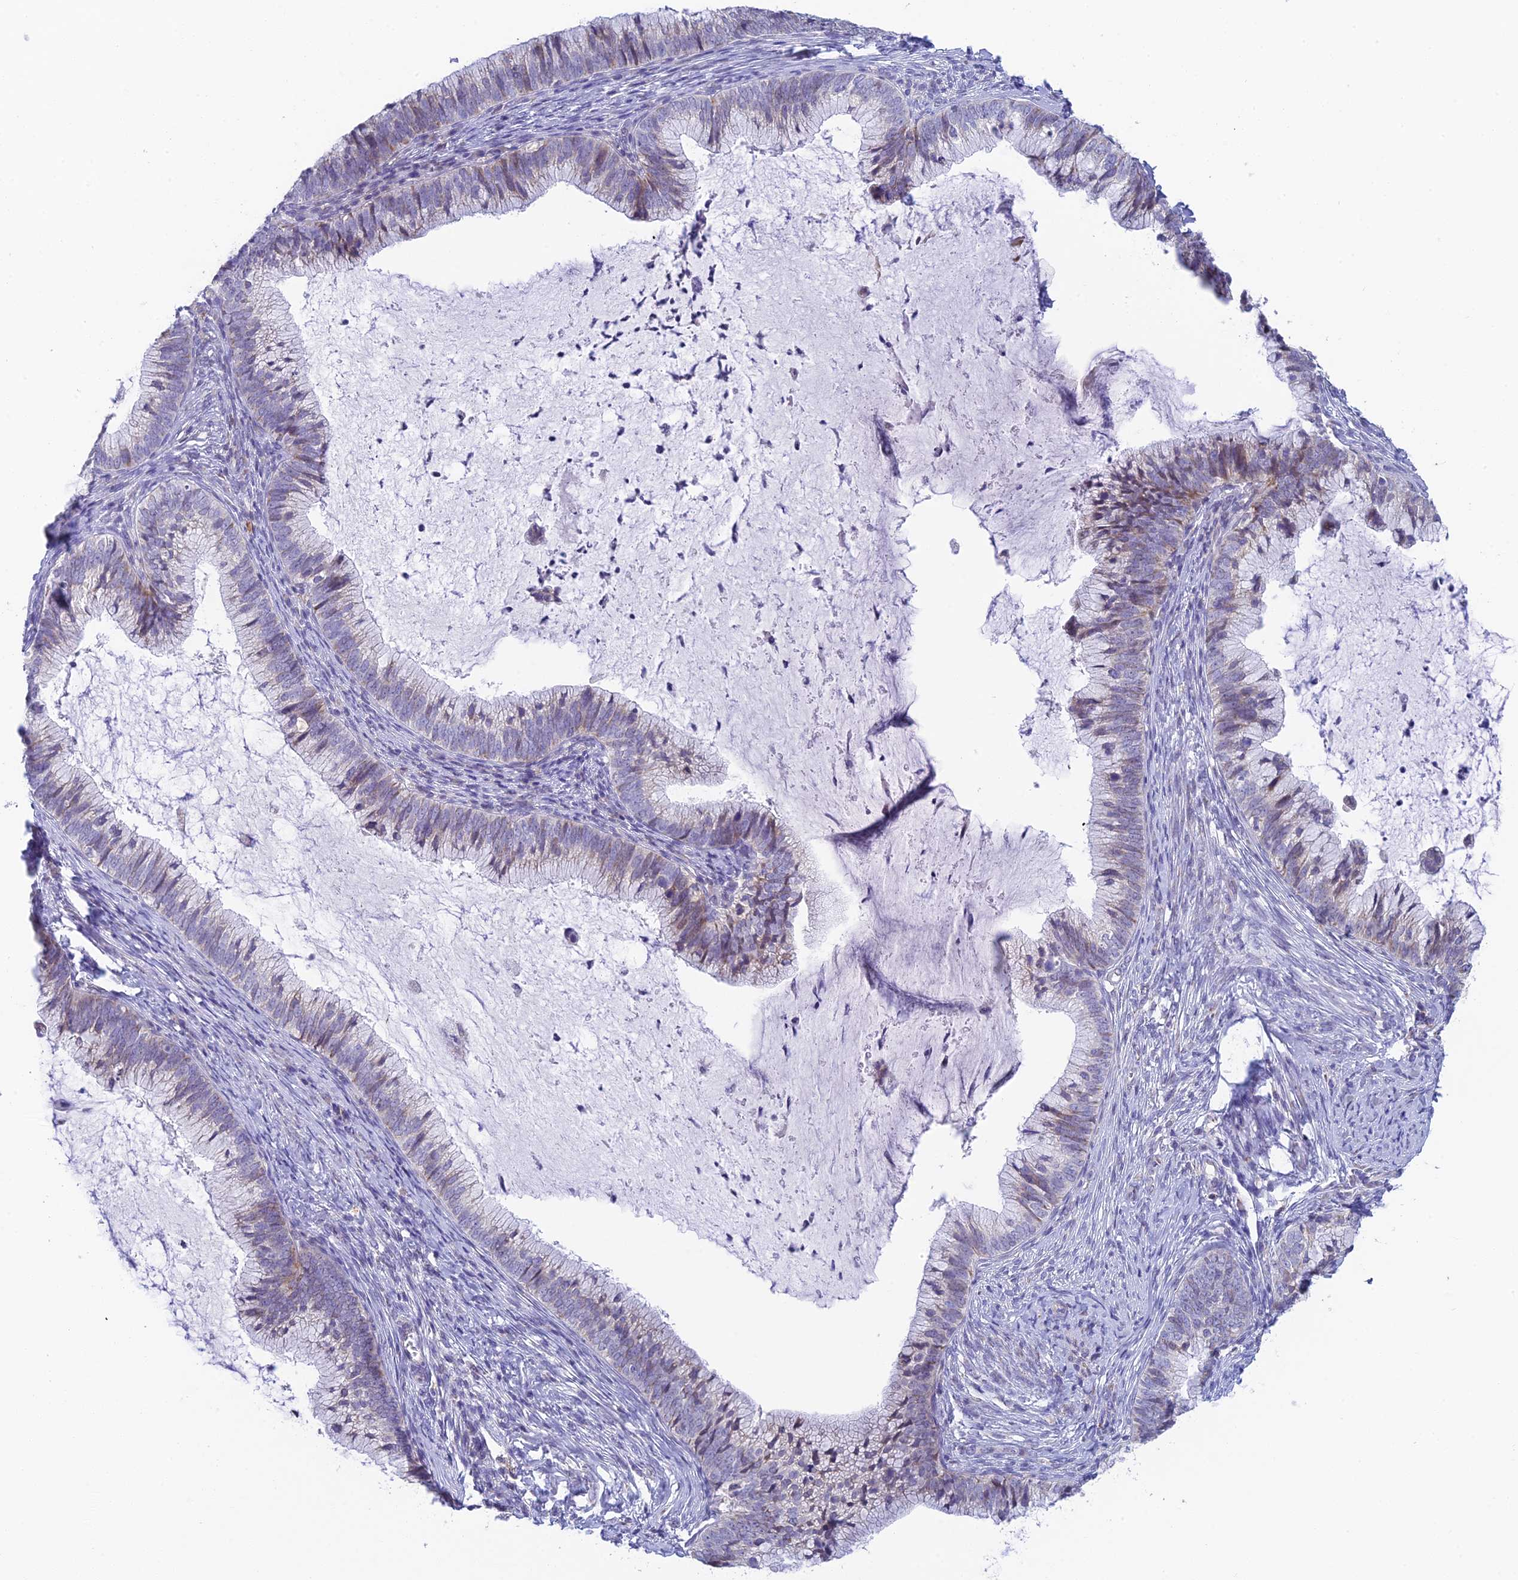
{"staining": {"intensity": "weak", "quantity": "25%-75%", "location": "cytoplasmic/membranous"}, "tissue": "cervical cancer", "cell_type": "Tumor cells", "image_type": "cancer", "snomed": [{"axis": "morphology", "description": "Adenocarcinoma, NOS"}, {"axis": "topography", "description": "Cervix"}], "caption": "Protein expression analysis of cervical cancer displays weak cytoplasmic/membranous staining in about 25%-75% of tumor cells. The staining is performed using DAB brown chromogen to label protein expression. The nuclei are counter-stained blue using hematoxylin.", "gene": "REXO5", "patient": {"sex": "female", "age": 36}}